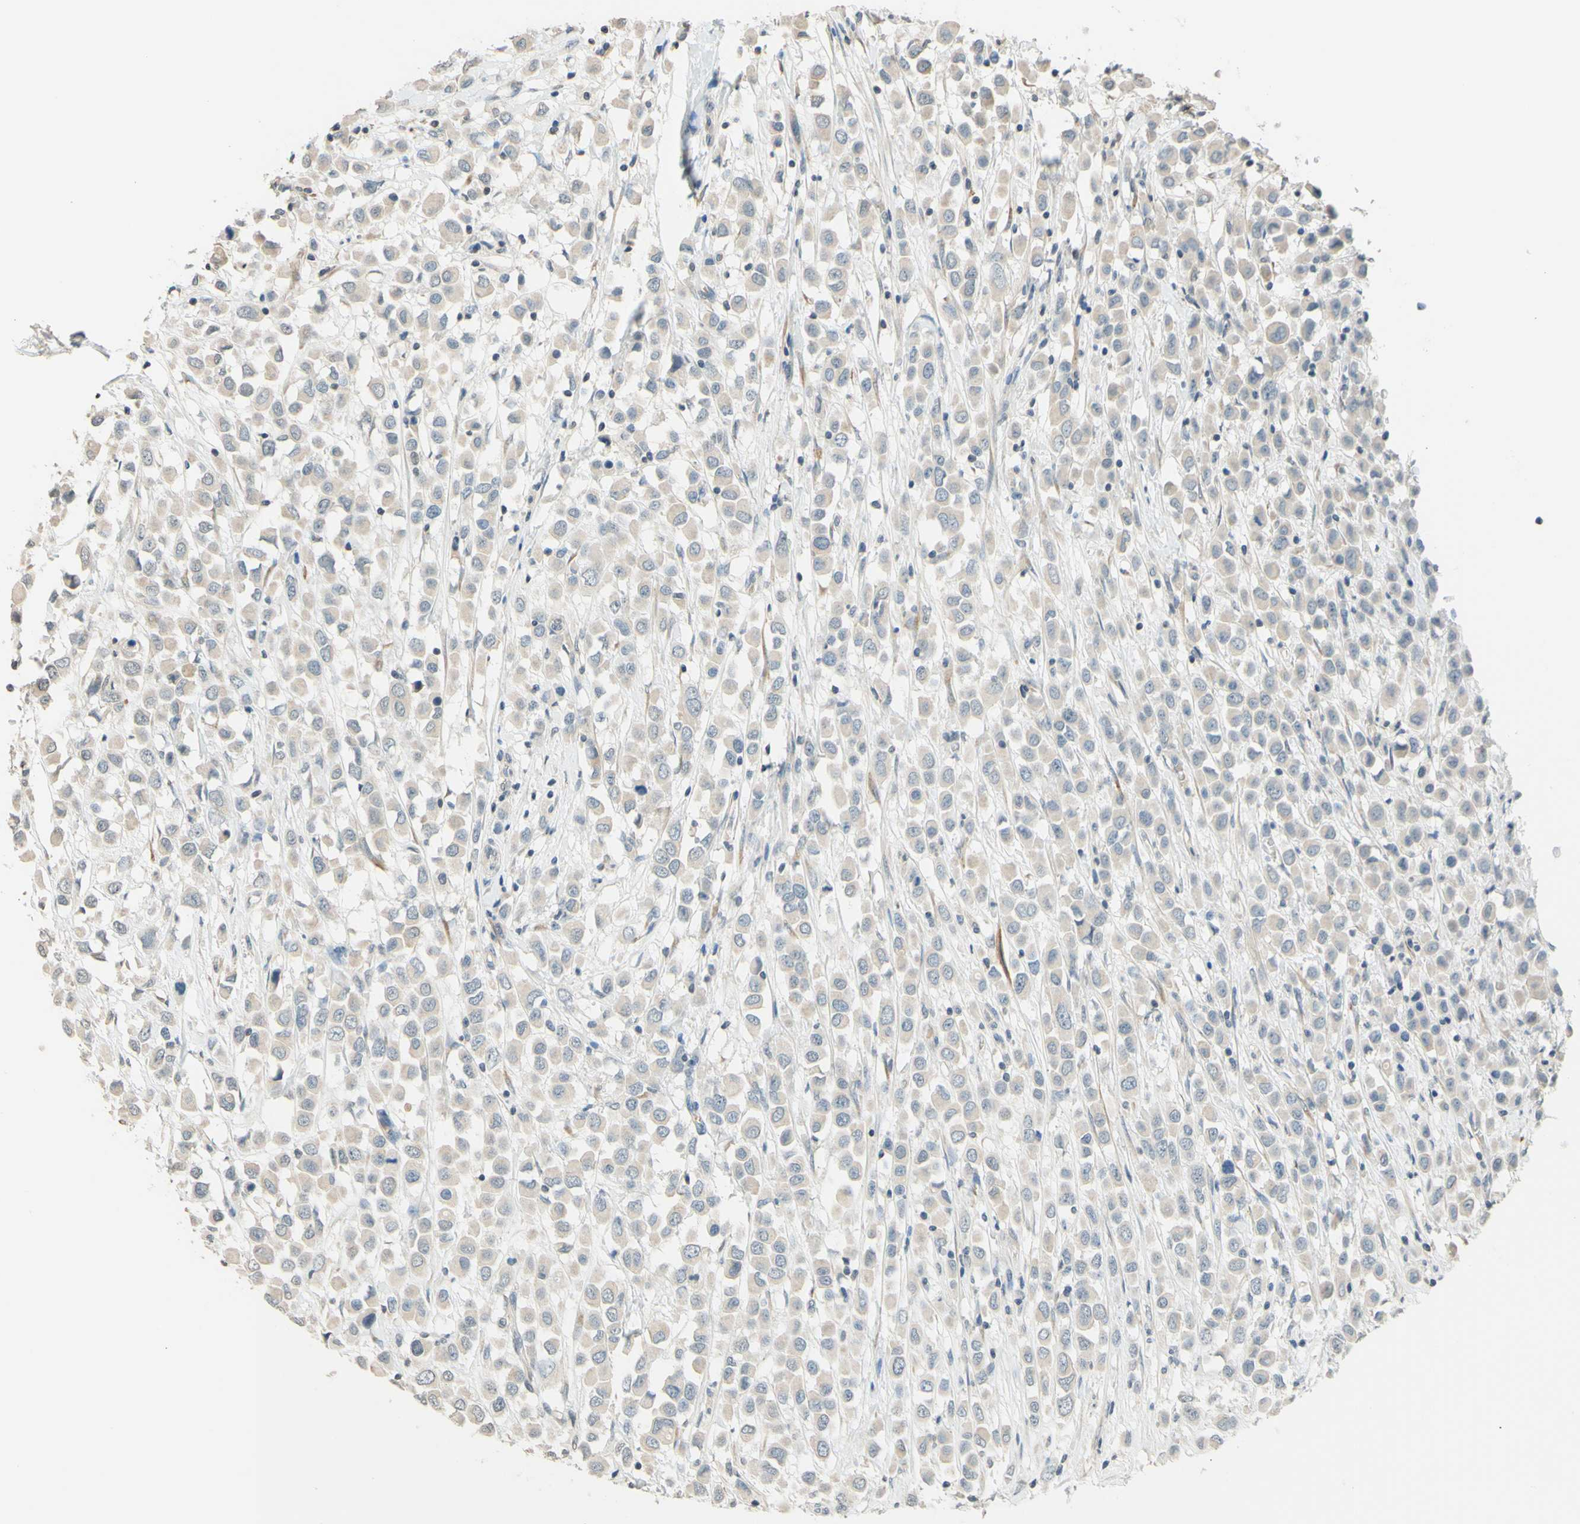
{"staining": {"intensity": "negative", "quantity": "none", "location": "none"}, "tissue": "breast cancer", "cell_type": "Tumor cells", "image_type": "cancer", "snomed": [{"axis": "morphology", "description": "Duct carcinoma"}, {"axis": "topography", "description": "Breast"}], "caption": "A high-resolution micrograph shows IHC staining of breast infiltrating ductal carcinoma, which exhibits no significant expression in tumor cells.", "gene": "MAG", "patient": {"sex": "female", "age": 61}}